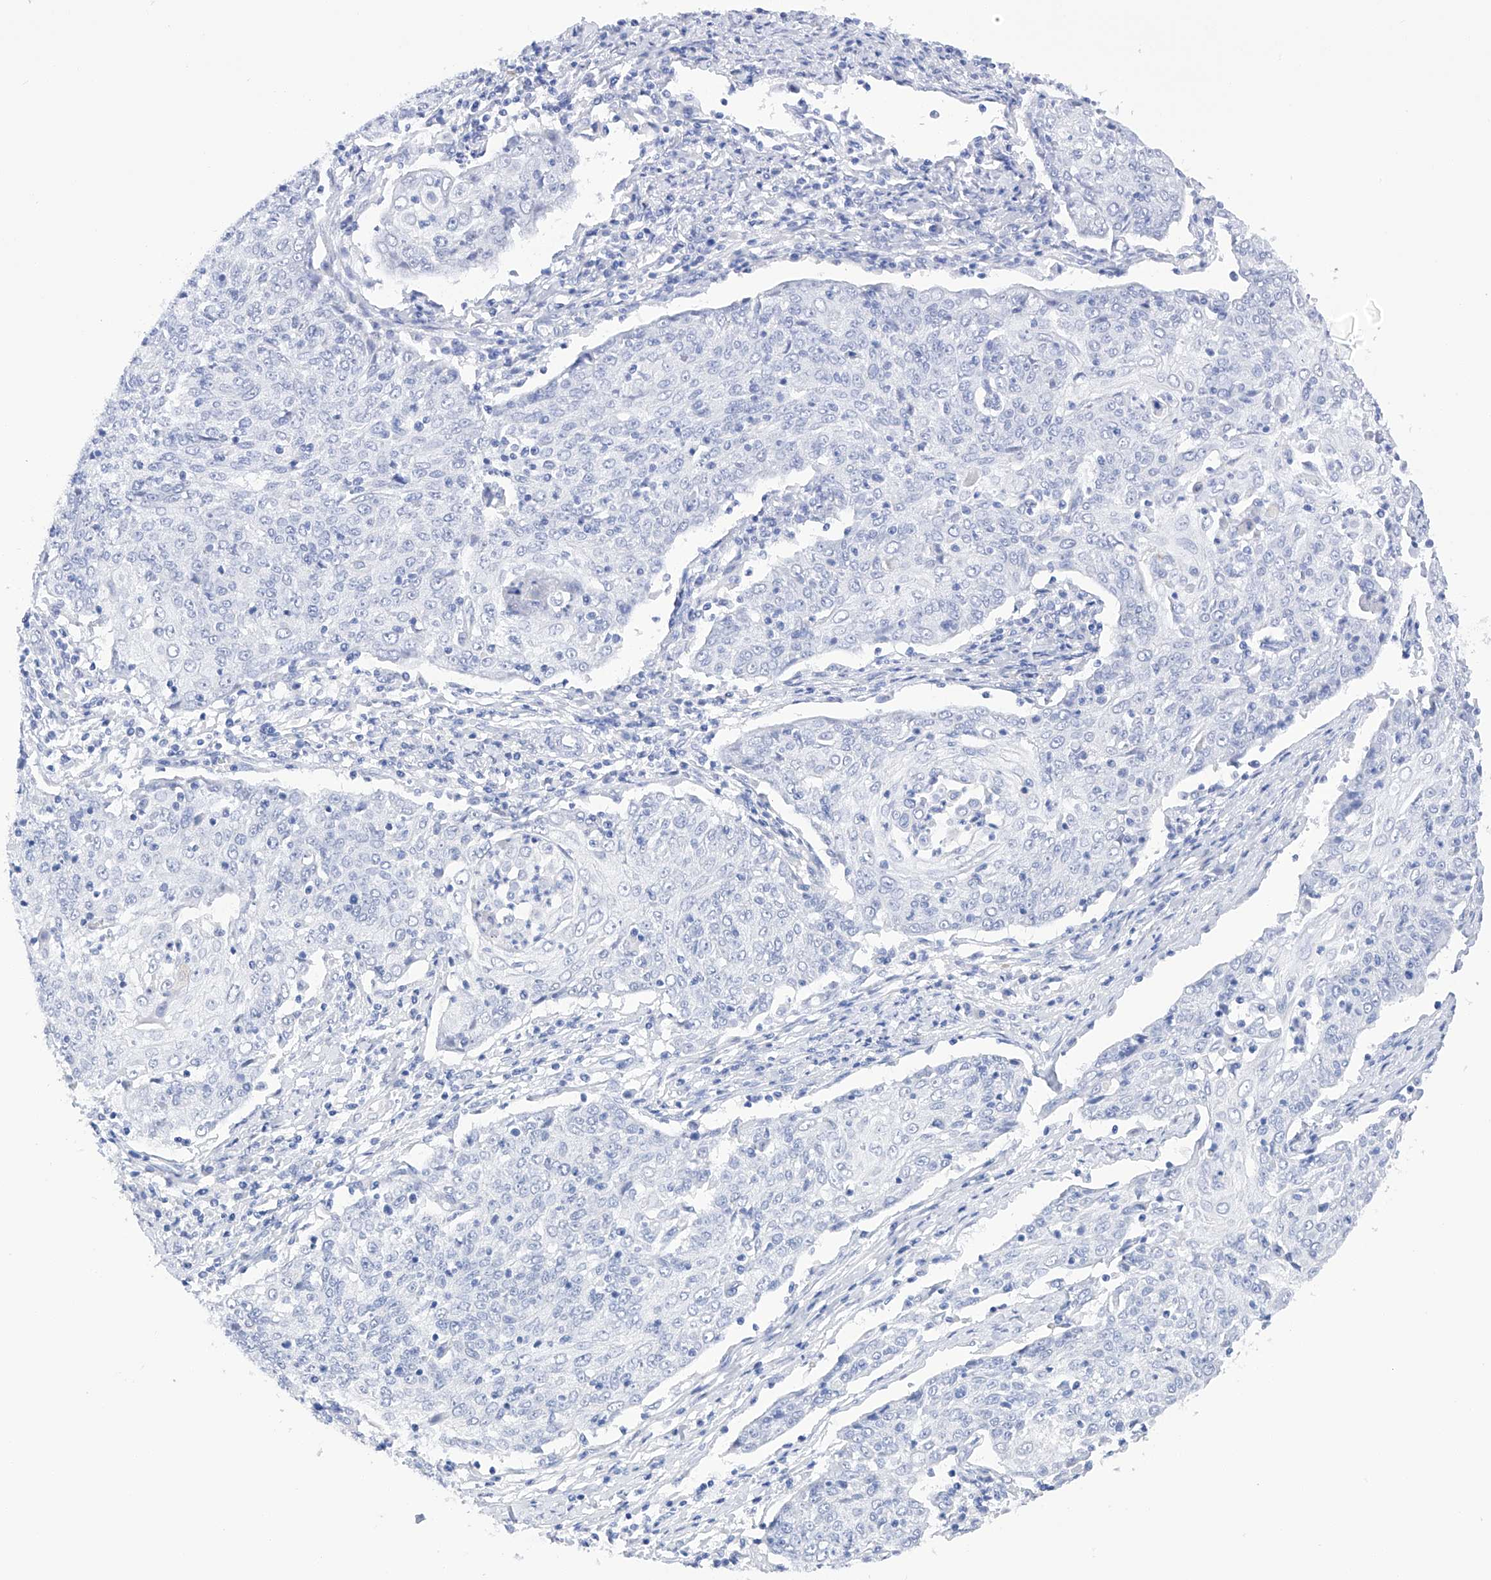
{"staining": {"intensity": "negative", "quantity": "none", "location": "none"}, "tissue": "cervical cancer", "cell_type": "Tumor cells", "image_type": "cancer", "snomed": [{"axis": "morphology", "description": "Squamous cell carcinoma, NOS"}, {"axis": "topography", "description": "Cervix"}], "caption": "High magnification brightfield microscopy of cervical cancer (squamous cell carcinoma) stained with DAB (brown) and counterstained with hematoxylin (blue): tumor cells show no significant expression.", "gene": "FLG", "patient": {"sex": "female", "age": 48}}